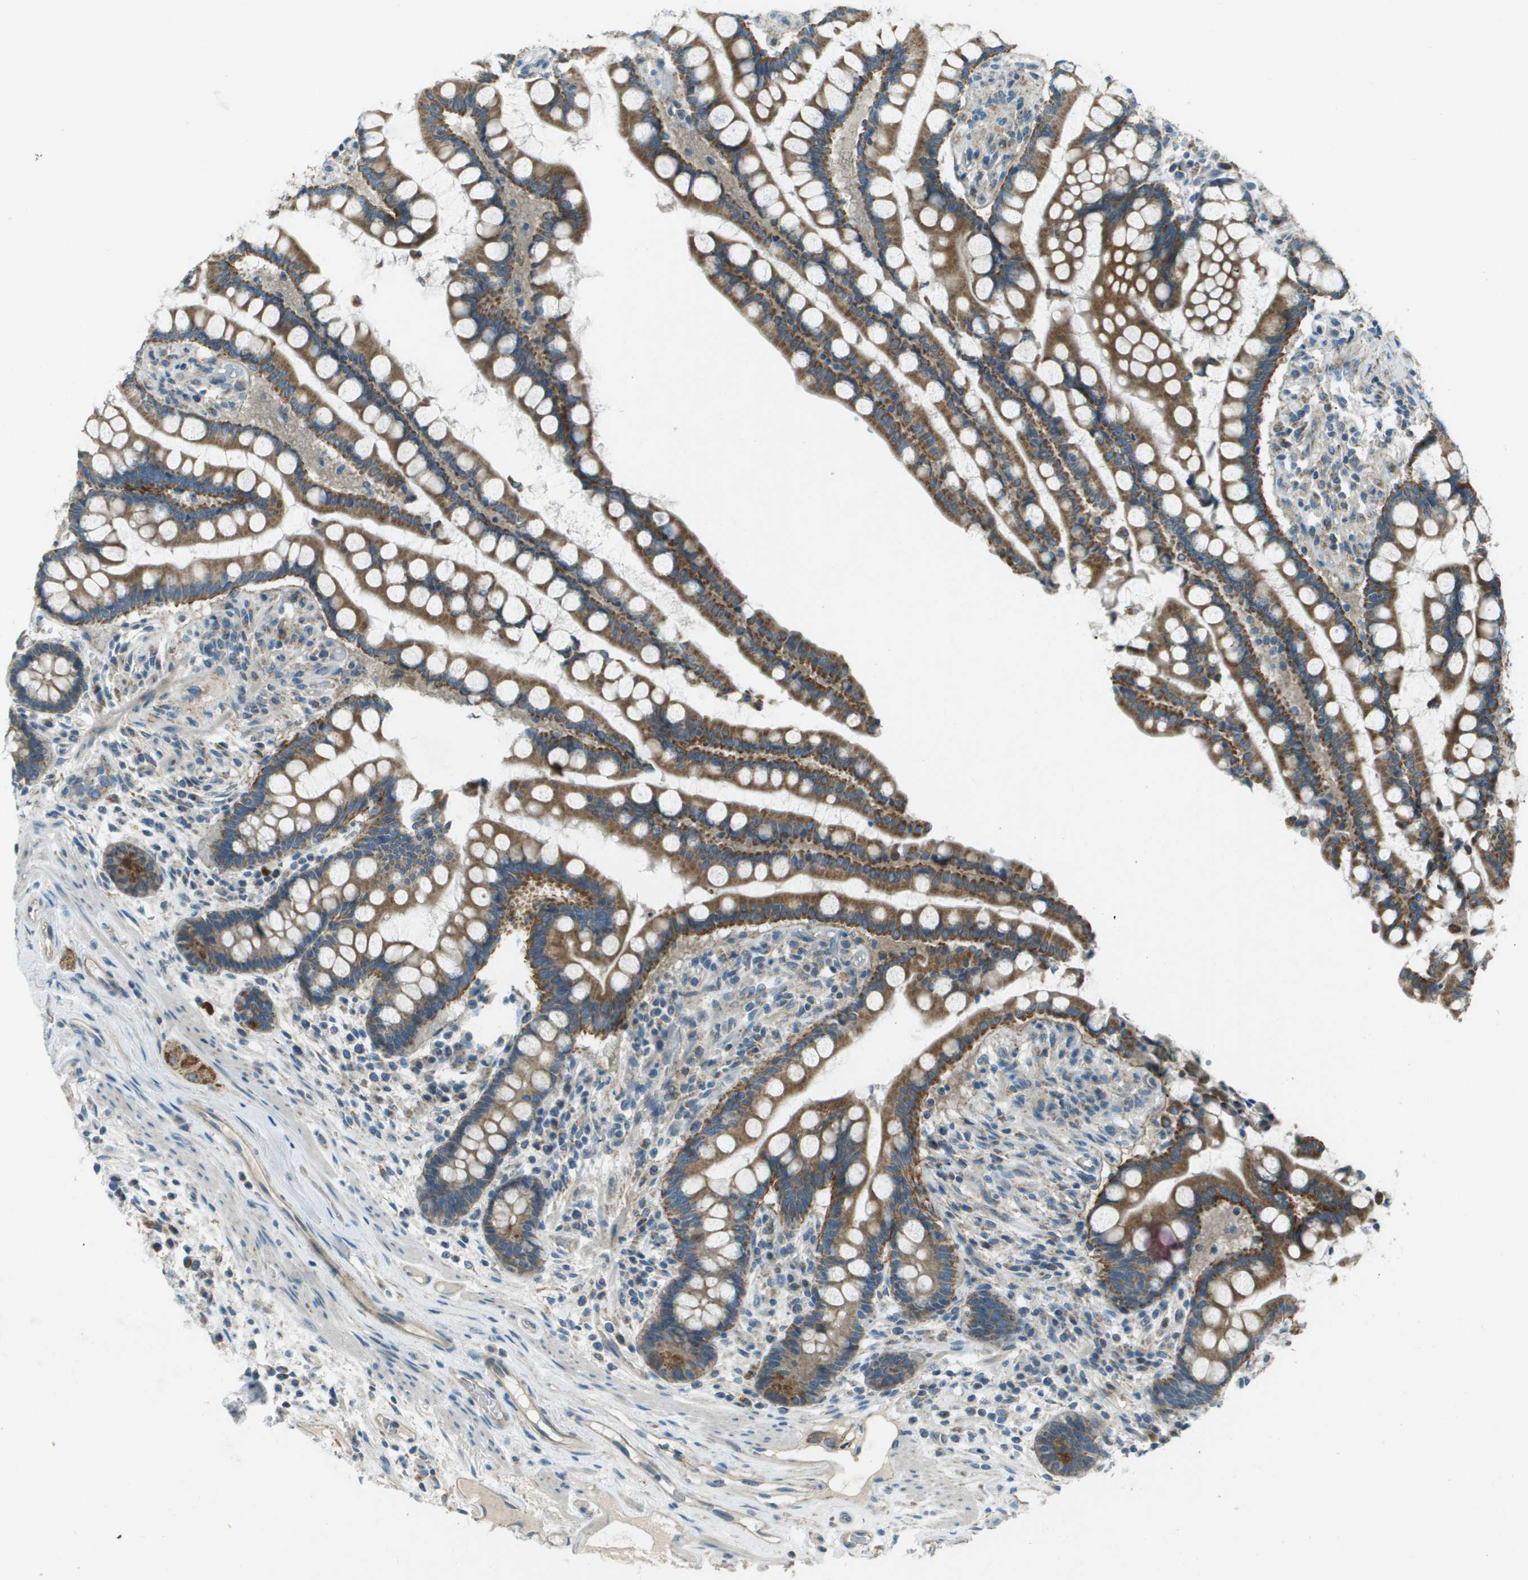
{"staining": {"intensity": "weak", "quantity": ">75%", "location": "cytoplasmic/membranous"}, "tissue": "colon", "cell_type": "Endothelial cells", "image_type": "normal", "snomed": [{"axis": "morphology", "description": "Normal tissue, NOS"}, {"axis": "topography", "description": "Colon"}], "caption": "The image exhibits immunohistochemical staining of unremarkable colon. There is weak cytoplasmic/membranous expression is appreciated in about >75% of endothelial cells.", "gene": "MIGA1", "patient": {"sex": "male", "age": 73}}